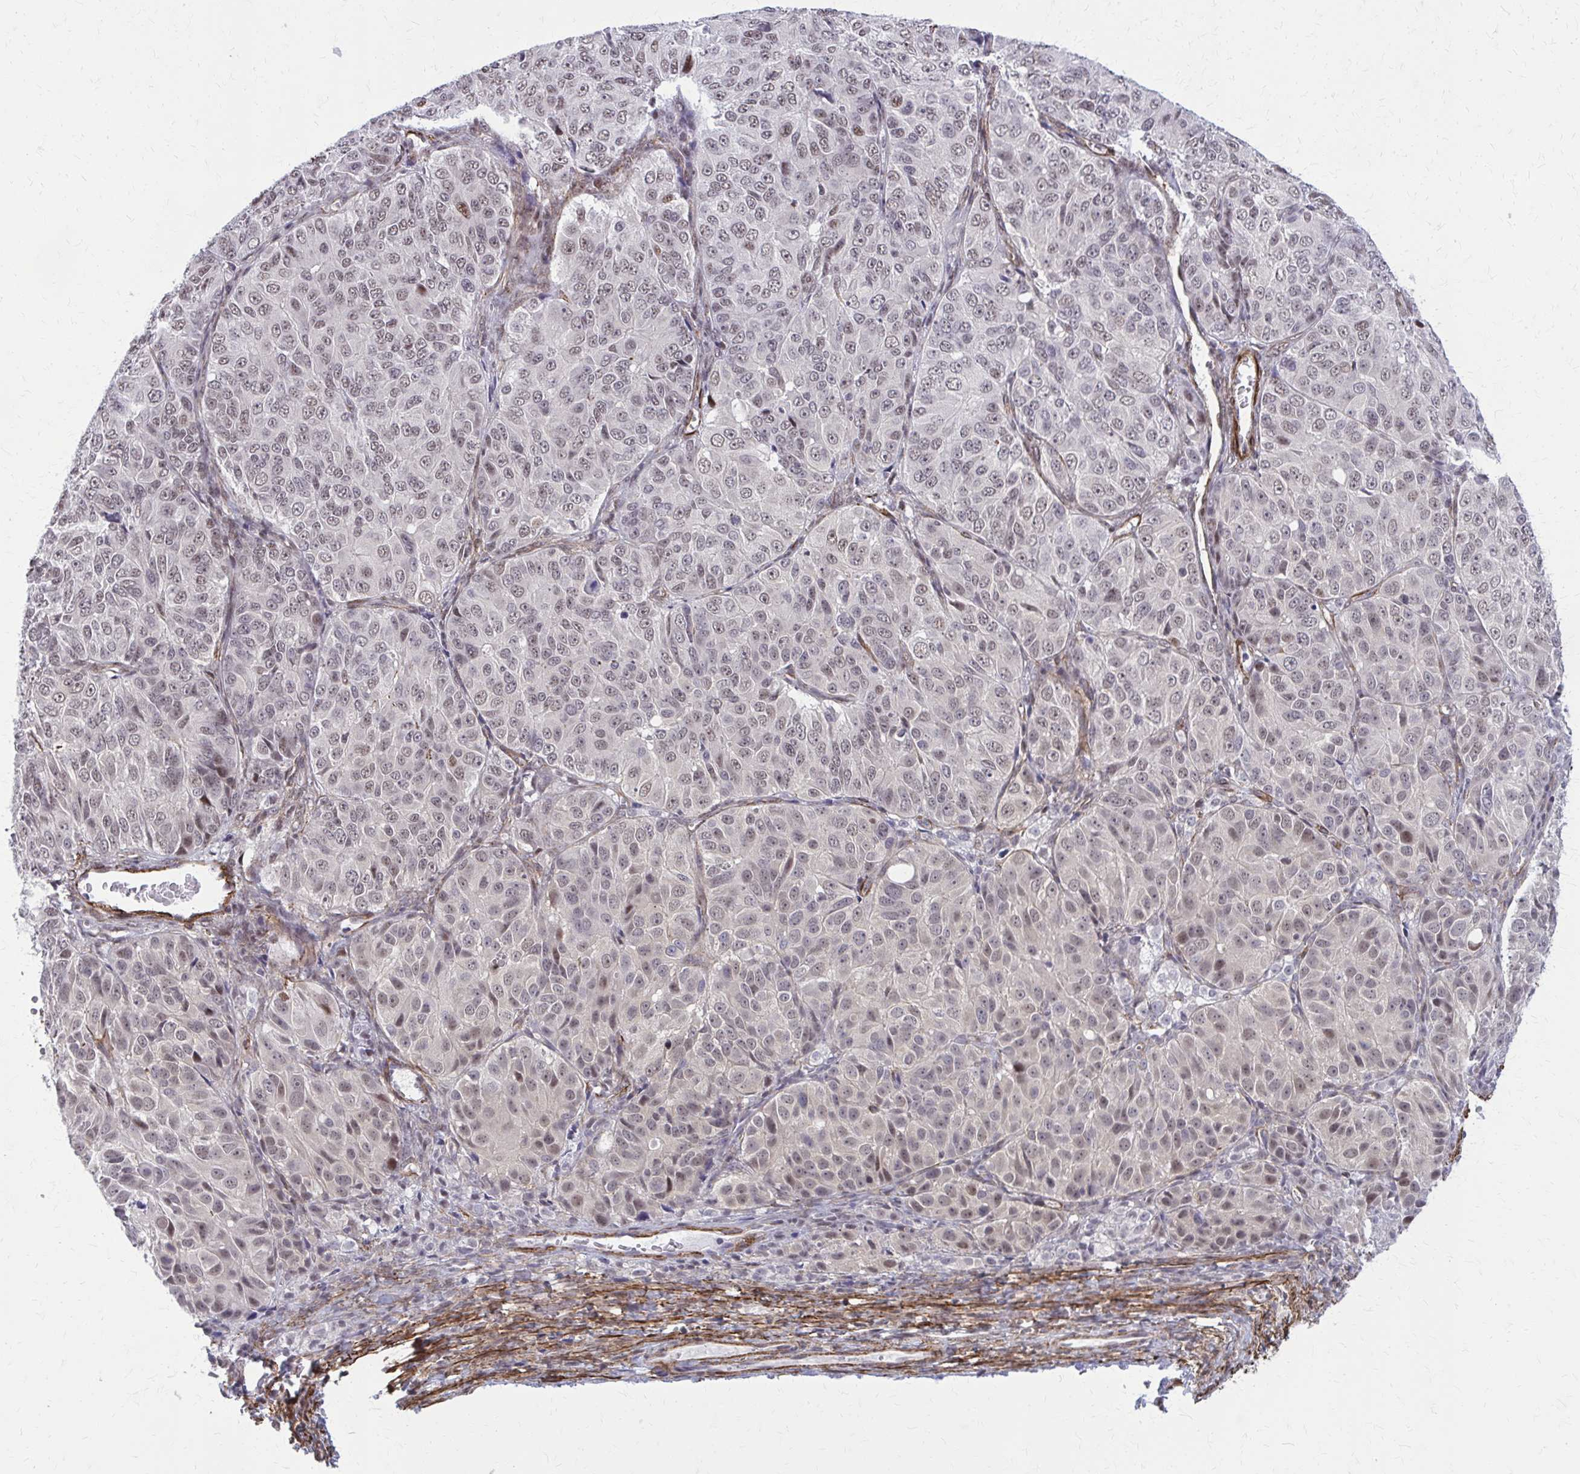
{"staining": {"intensity": "moderate", "quantity": "<25%", "location": "nuclear"}, "tissue": "ovarian cancer", "cell_type": "Tumor cells", "image_type": "cancer", "snomed": [{"axis": "morphology", "description": "Carcinoma, endometroid"}, {"axis": "topography", "description": "Ovary"}], "caption": "Protein positivity by immunohistochemistry shows moderate nuclear staining in approximately <25% of tumor cells in ovarian endometroid carcinoma. (DAB (3,3'-diaminobenzidine) IHC, brown staining for protein, blue staining for nuclei).", "gene": "NRBF2", "patient": {"sex": "female", "age": 51}}